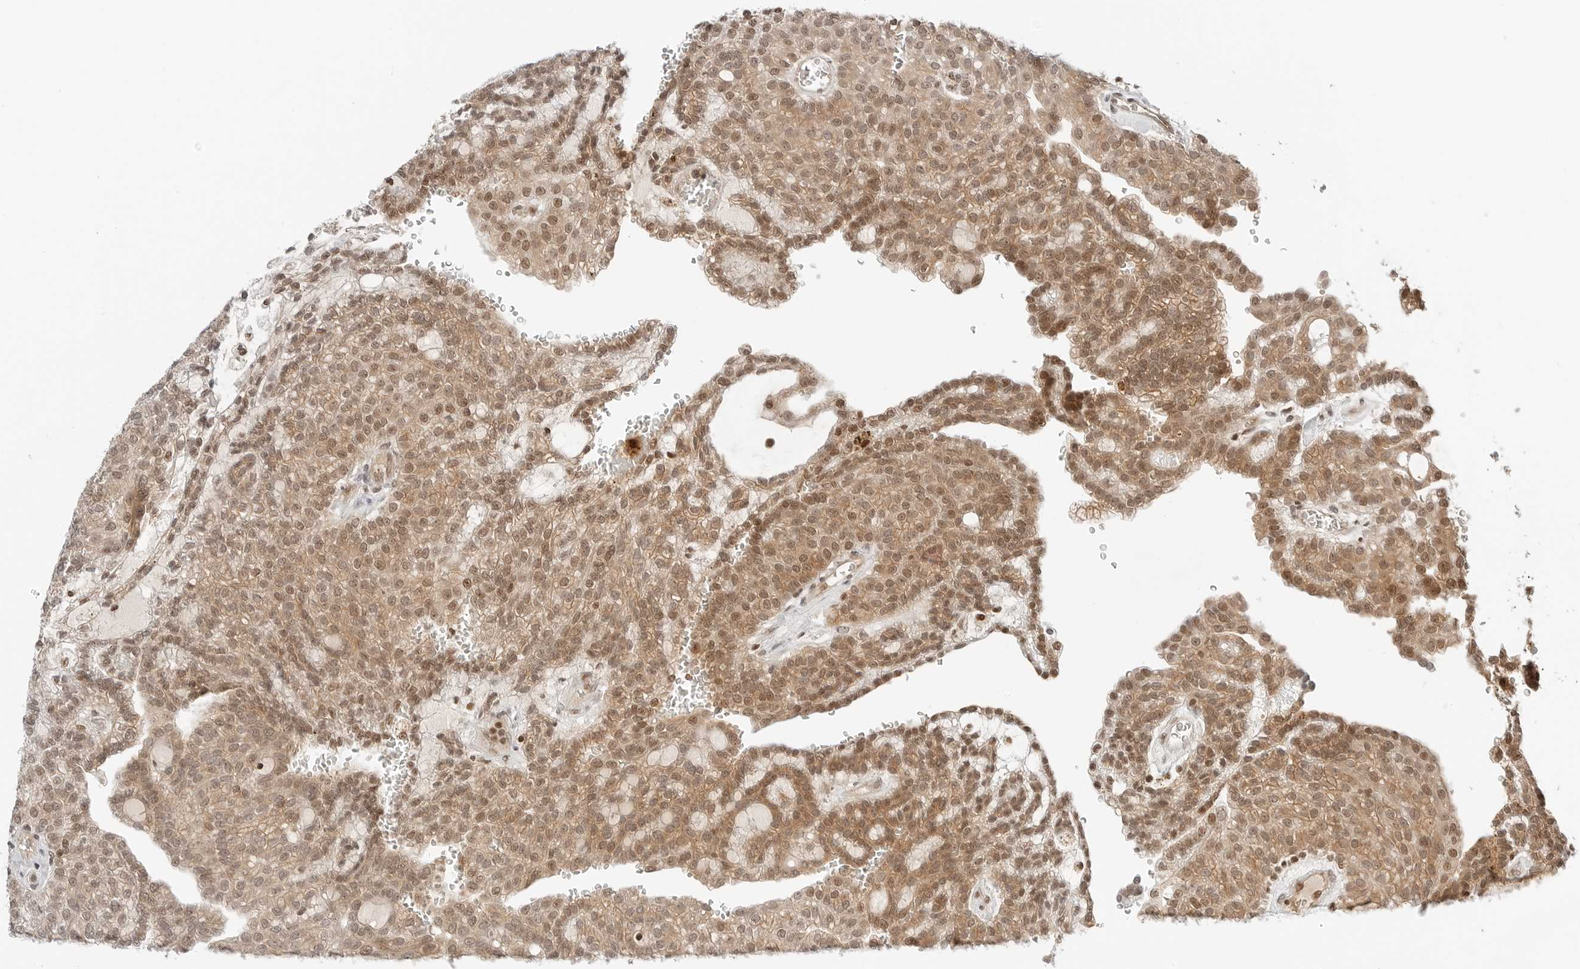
{"staining": {"intensity": "moderate", "quantity": ">75%", "location": "cytoplasmic/membranous,nuclear"}, "tissue": "renal cancer", "cell_type": "Tumor cells", "image_type": "cancer", "snomed": [{"axis": "morphology", "description": "Adenocarcinoma, NOS"}, {"axis": "topography", "description": "Kidney"}], "caption": "A brown stain shows moderate cytoplasmic/membranous and nuclear expression of a protein in renal cancer (adenocarcinoma) tumor cells.", "gene": "CRTC2", "patient": {"sex": "male", "age": 63}}